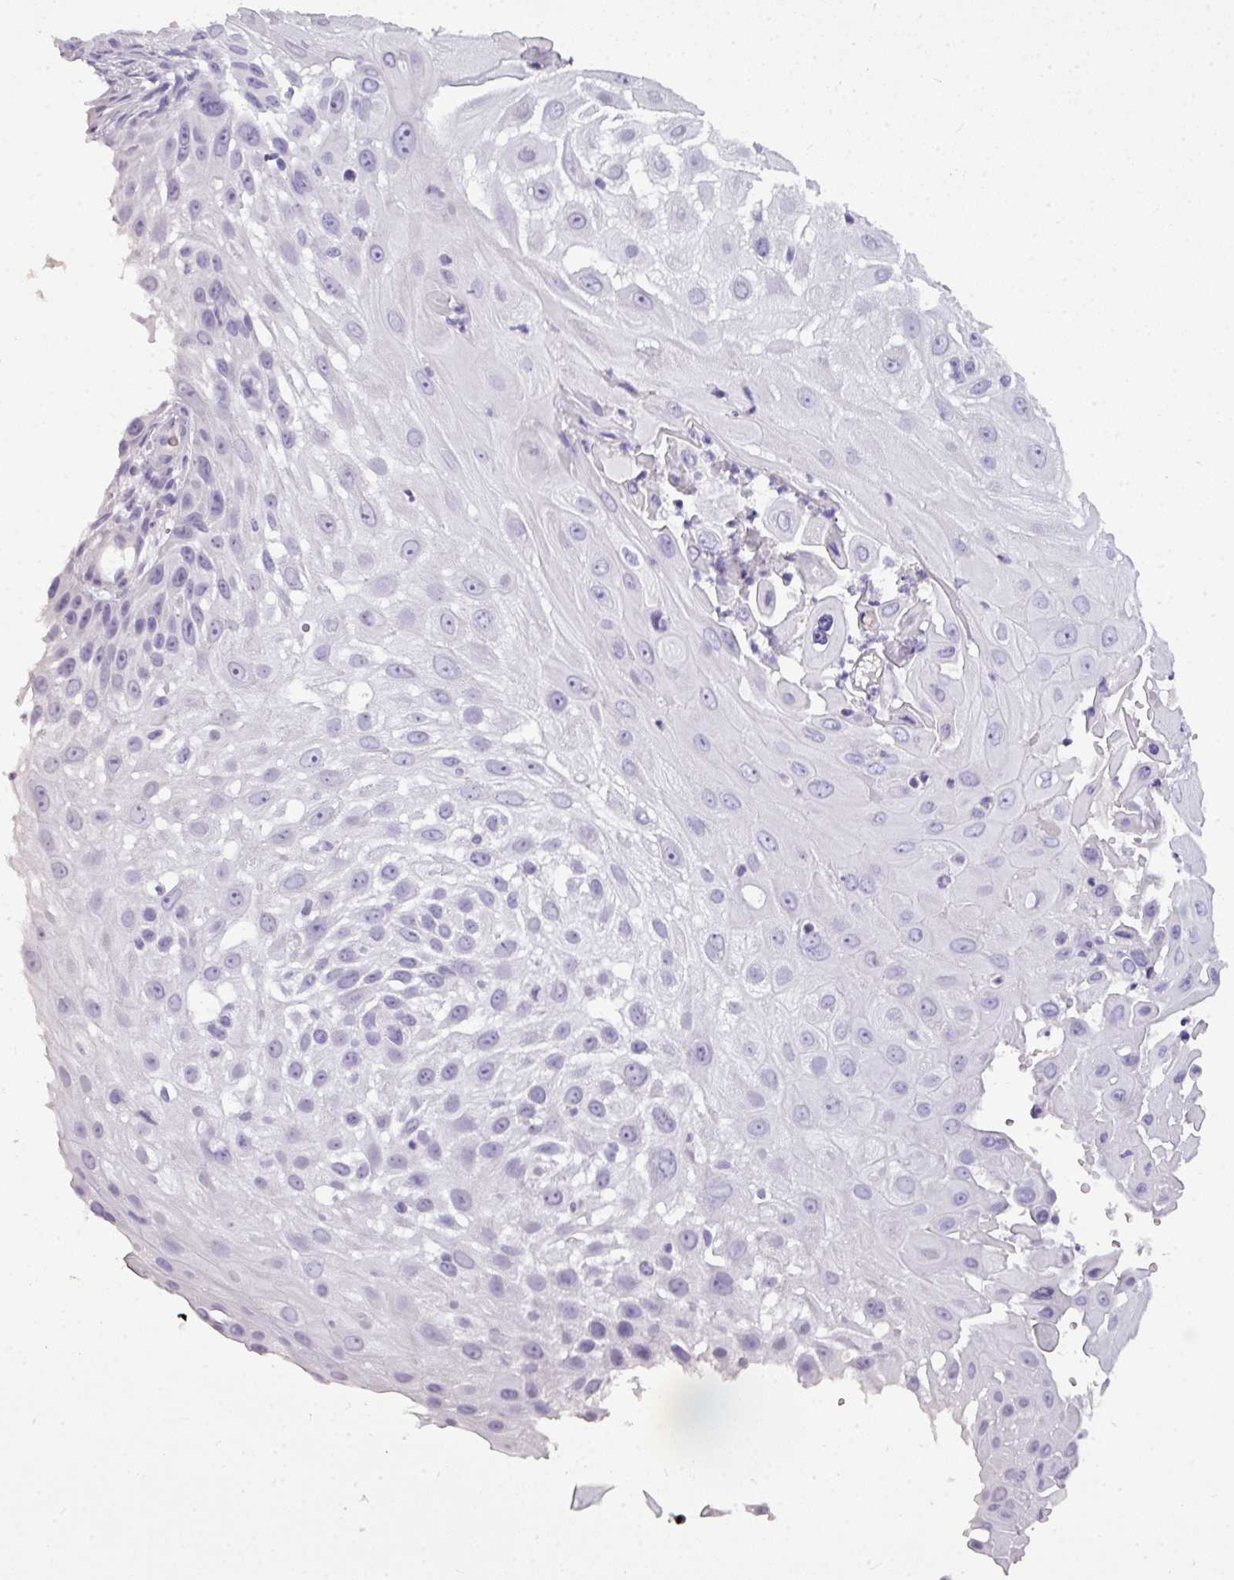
{"staining": {"intensity": "negative", "quantity": "none", "location": "none"}, "tissue": "skin cancer", "cell_type": "Tumor cells", "image_type": "cancer", "snomed": [{"axis": "morphology", "description": "Squamous cell carcinoma, NOS"}, {"axis": "topography", "description": "Skin"}], "caption": "Immunohistochemistry histopathology image of neoplastic tissue: human skin cancer (squamous cell carcinoma) stained with DAB exhibits no significant protein expression in tumor cells.", "gene": "TMEM91", "patient": {"sex": "female", "age": 44}}